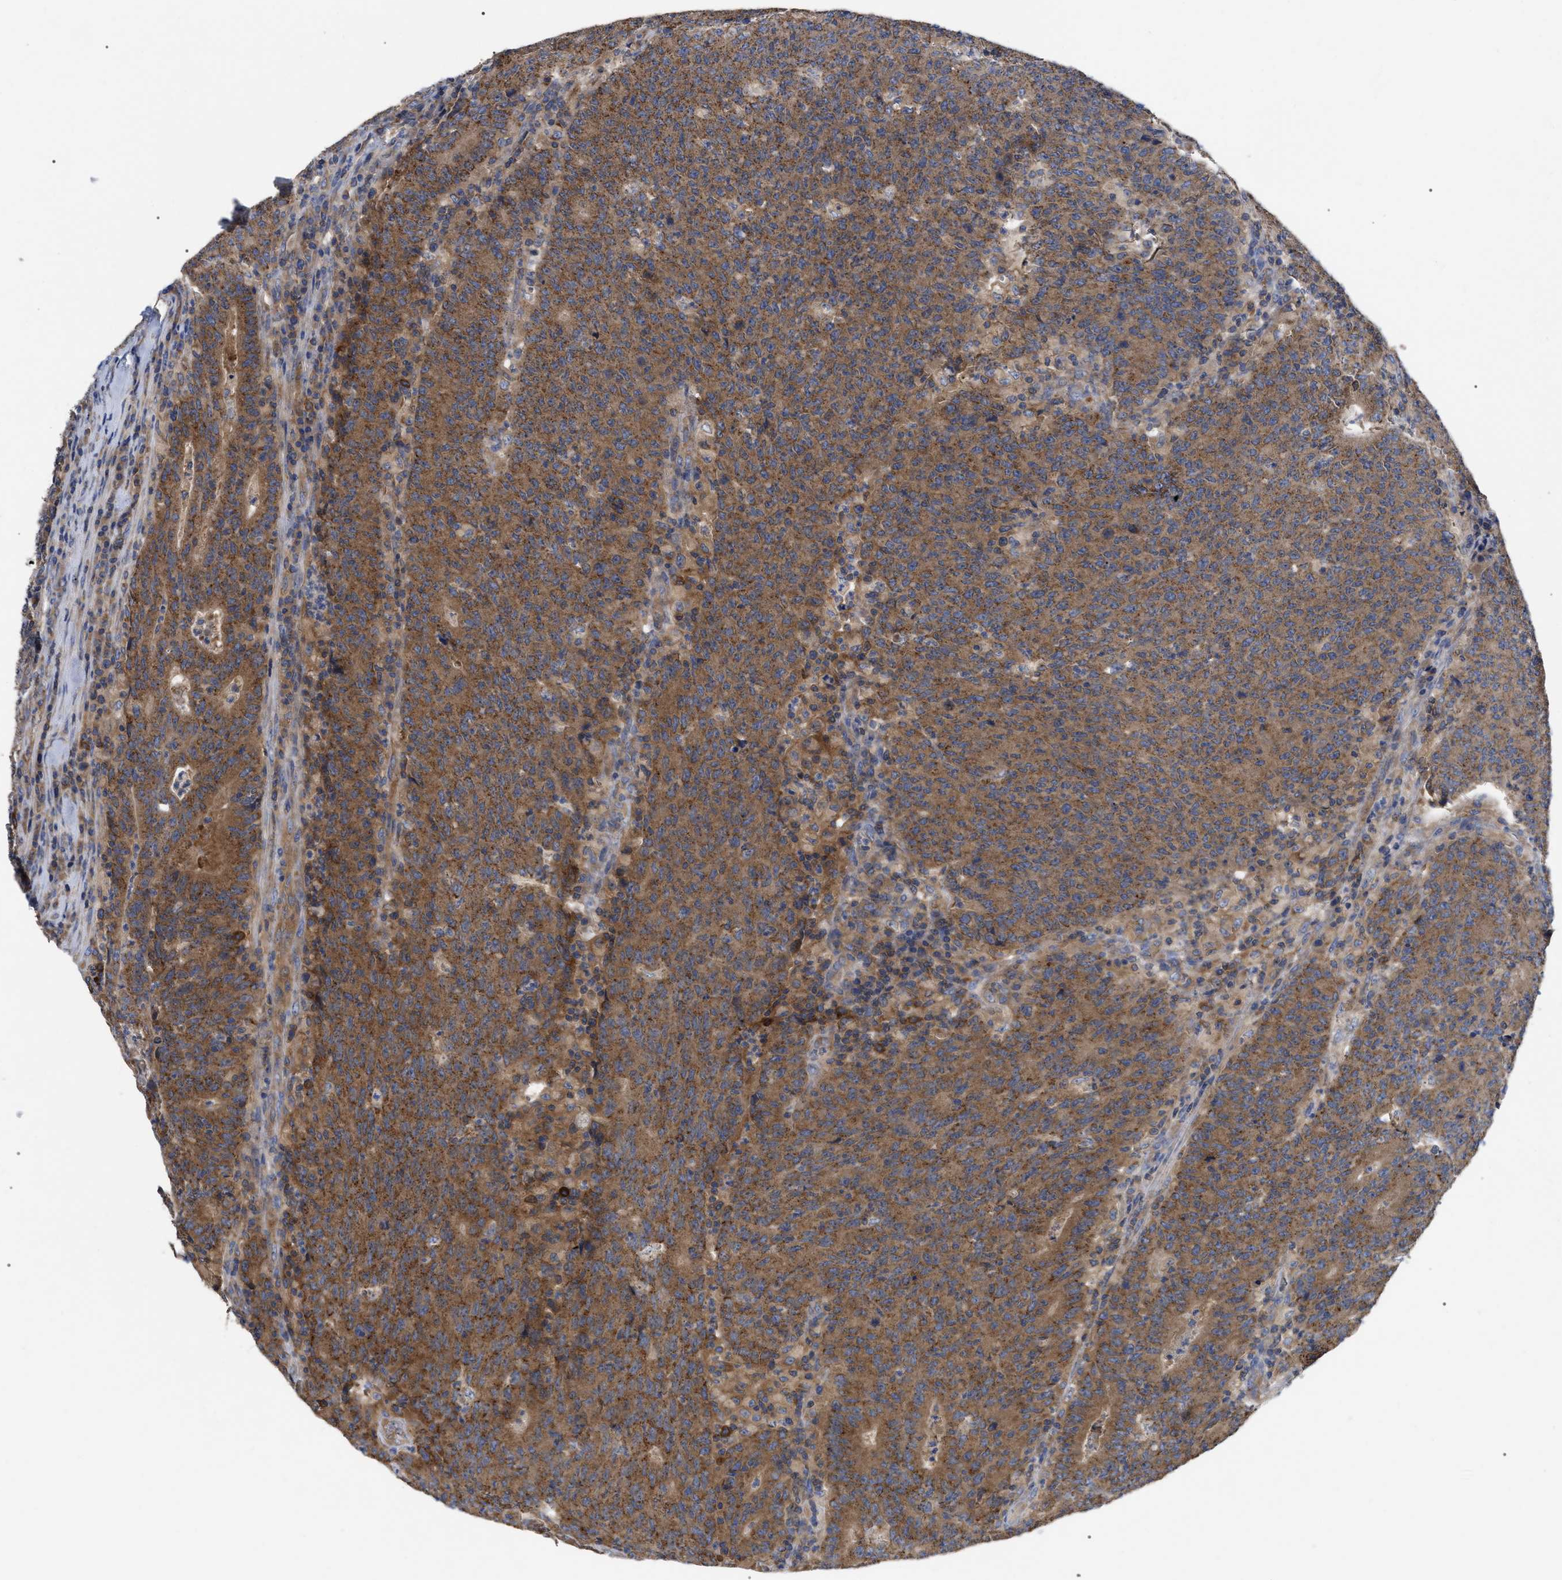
{"staining": {"intensity": "moderate", "quantity": ">75%", "location": "cytoplasmic/membranous"}, "tissue": "colorectal cancer", "cell_type": "Tumor cells", "image_type": "cancer", "snomed": [{"axis": "morphology", "description": "Adenocarcinoma, NOS"}, {"axis": "topography", "description": "Colon"}], "caption": "Colorectal cancer (adenocarcinoma) stained with a protein marker displays moderate staining in tumor cells.", "gene": "RAP1GDS1", "patient": {"sex": "female", "age": 75}}